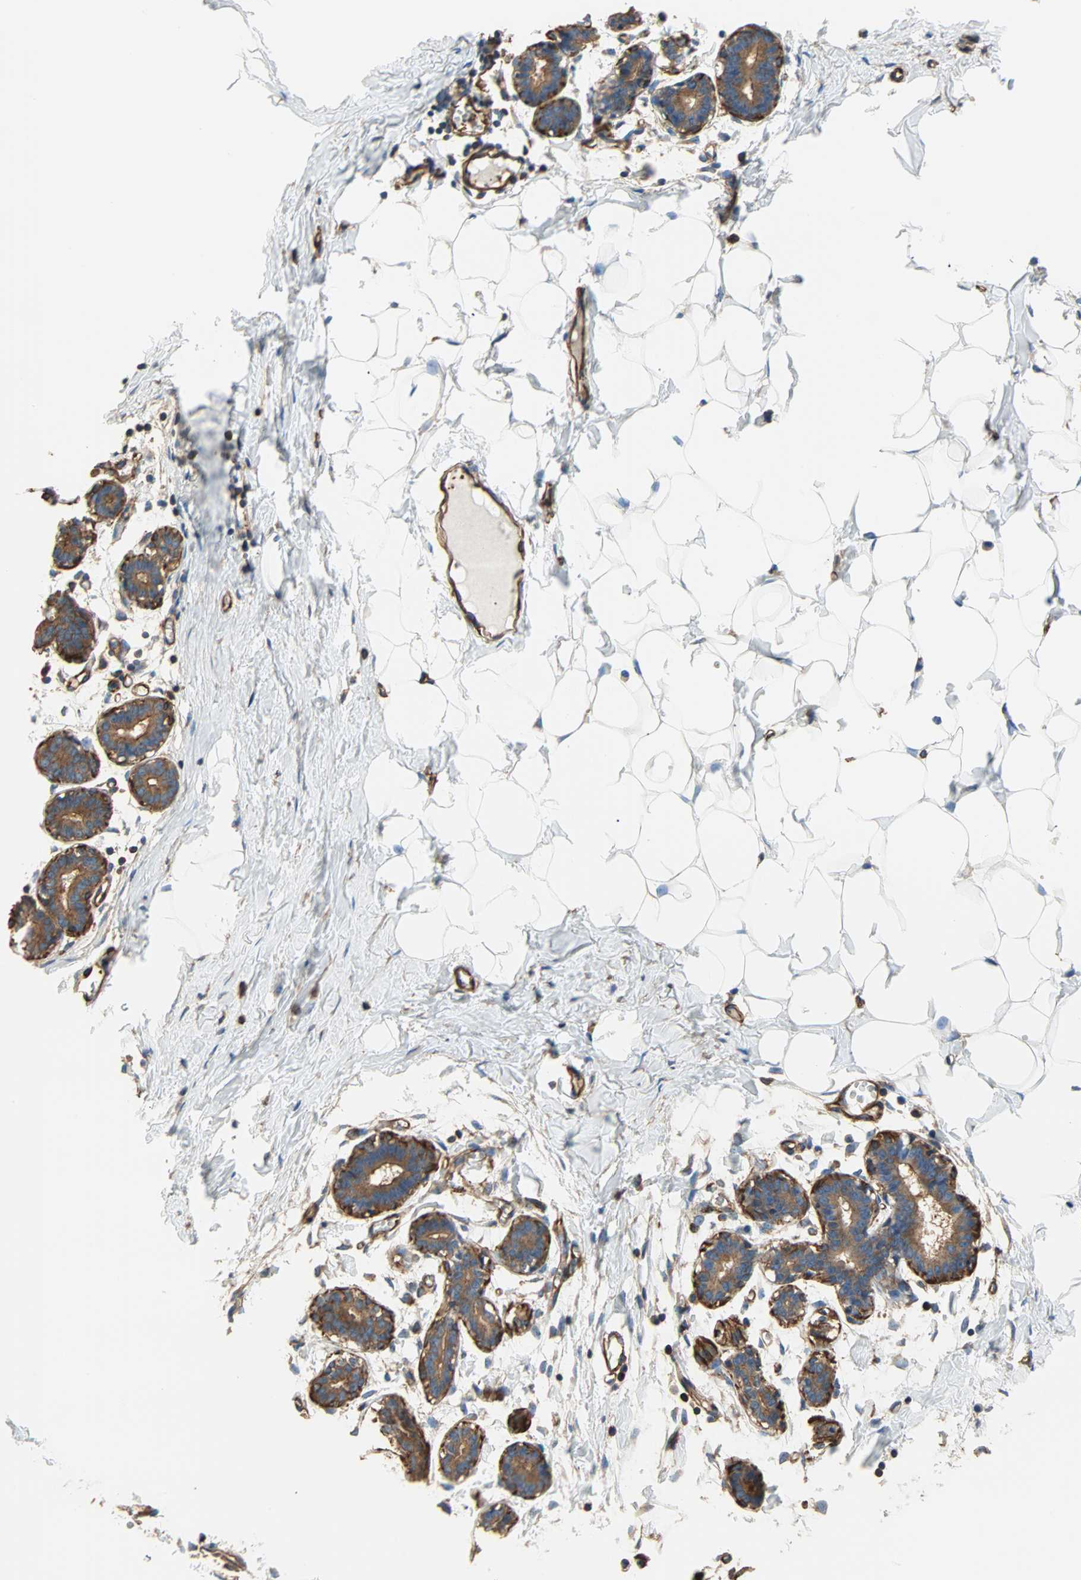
{"staining": {"intensity": "negative", "quantity": "none", "location": "none"}, "tissue": "breast", "cell_type": "Adipocytes", "image_type": "normal", "snomed": [{"axis": "morphology", "description": "Normal tissue, NOS"}, {"axis": "topography", "description": "Breast"}], "caption": "IHC micrograph of unremarkable breast: breast stained with DAB (3,3'-diaminobenzidine) shows no significant protein staining in adipocytes.", "gene": "GALNT10", "patient": {"sex": "female", "age": 27}}